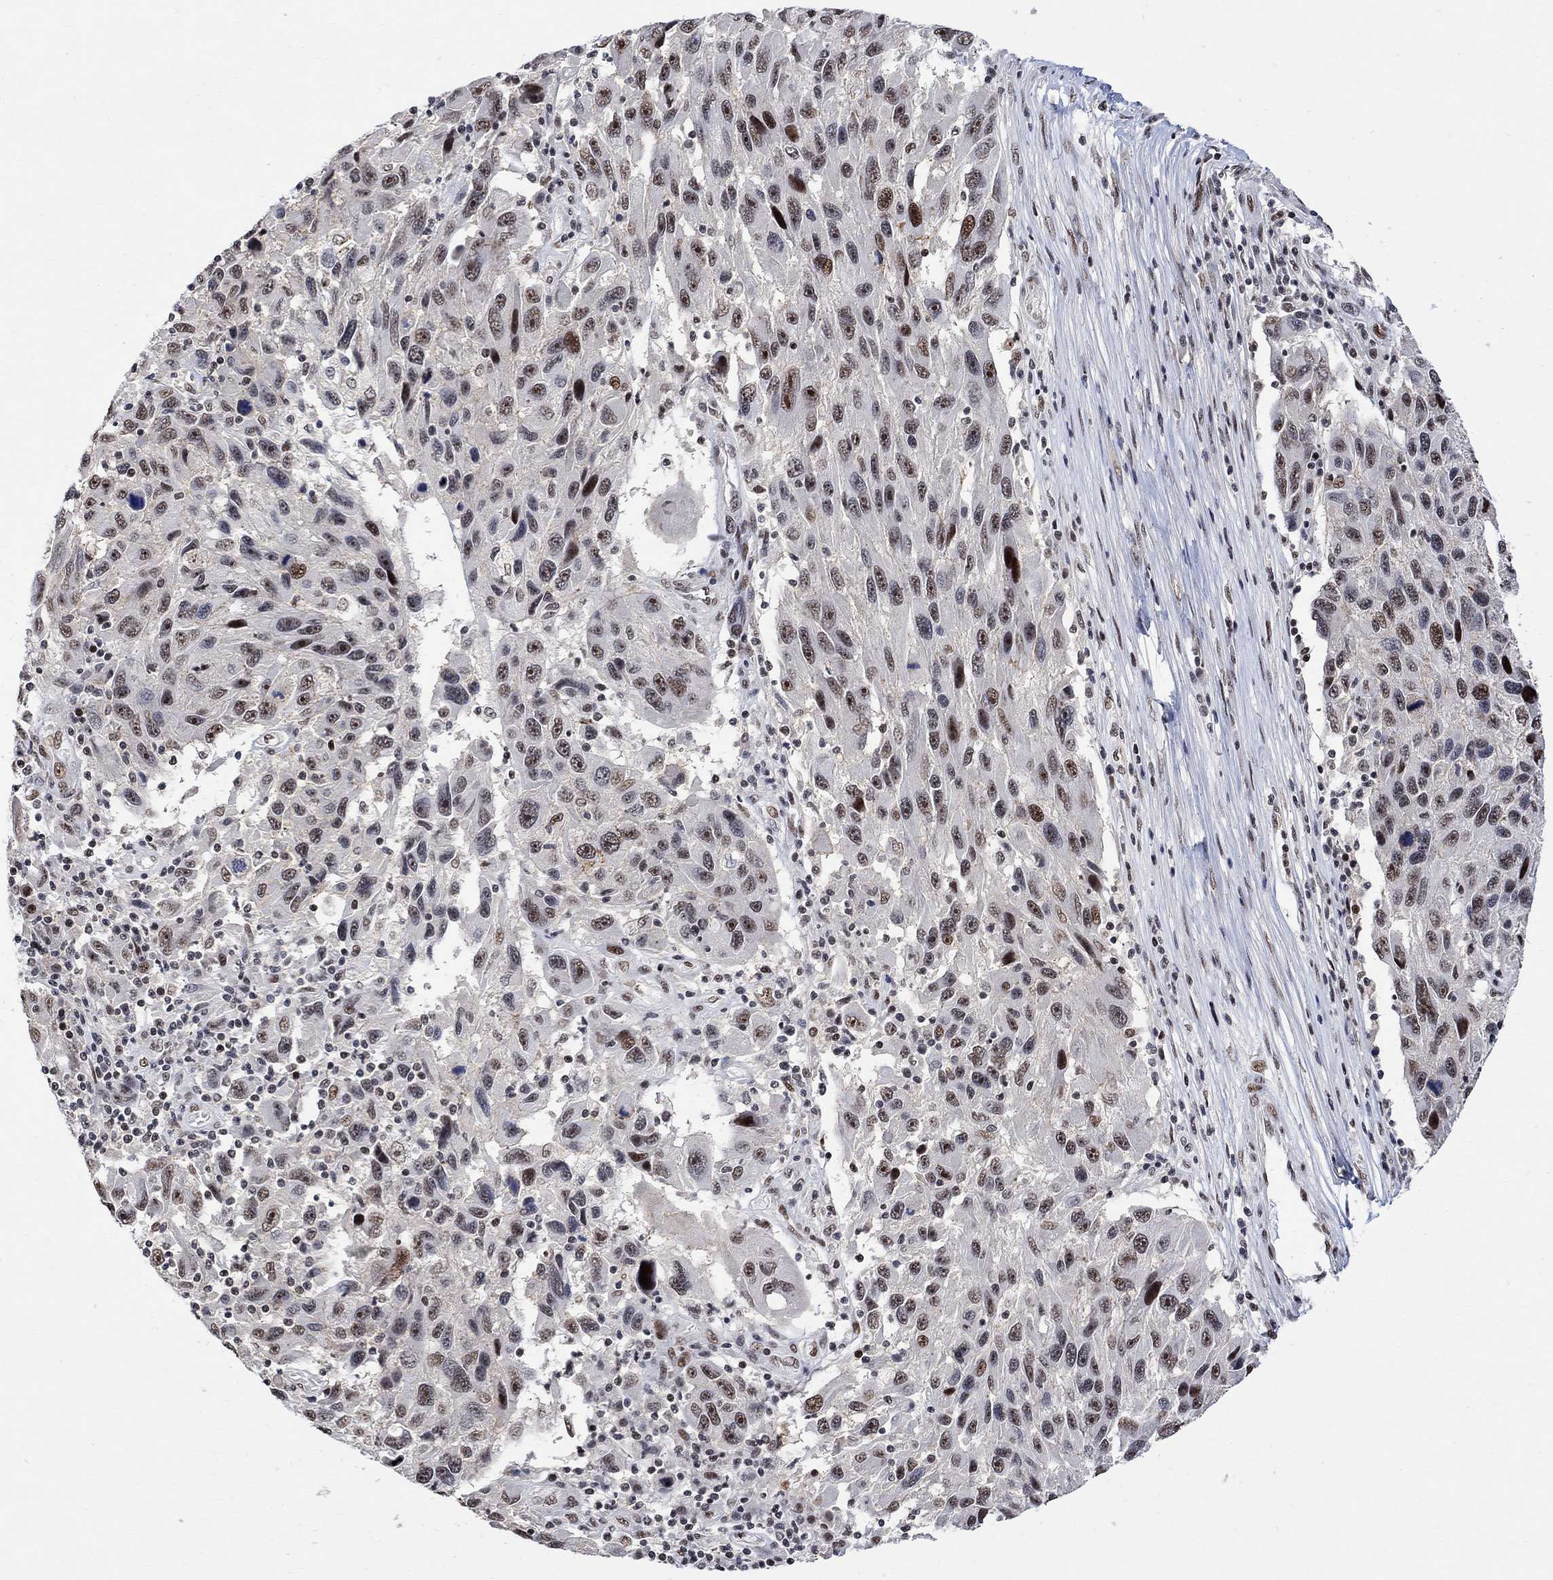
{"staining": {"intensity": "moderate", "quantity": "<25%", "location": "nuclear"}, "tissue": "melanoma", "cell_type": "Tumor cells", "image_type": "cancer", "snomed": [{"axis": "morphology", "description": "Malignant melanoma, NOS"}, {"axis": "topography", "description": "Skin"}], "caption": "Melanoma tissue exhibits moderate nuclear staining in about <25% of tumor cells, visualized by immunohistochemistry.", "gene": "E4F1", "patient": {"sex": "male", "age": 53}}